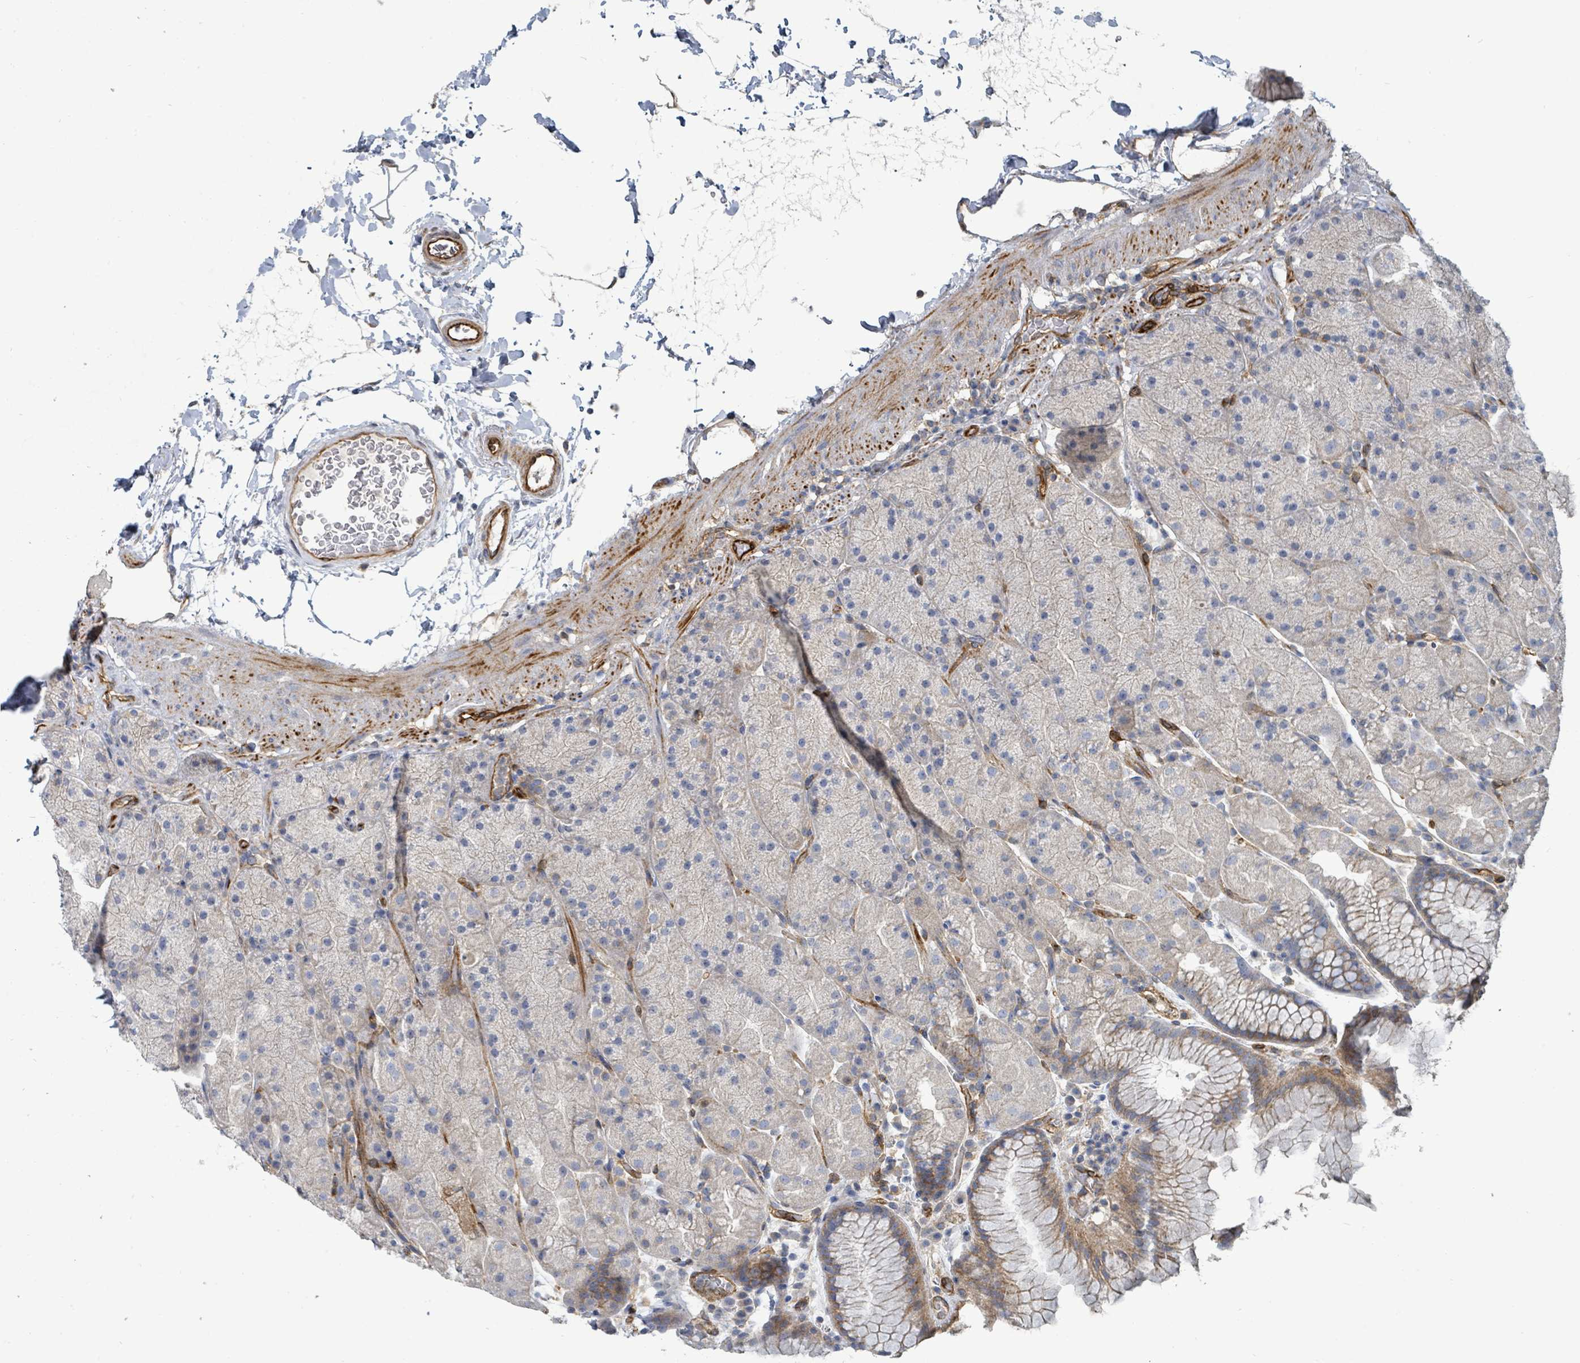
{"staining": {"intensity": "moderate", "quantity": "<25%", "location": "cytoplasmic/membranous"}, "tissue": "stomach", "cell_type": "Glandular cells", "image_type": "normal", "snomed": [{"axis": "morphology", "description": "Normal tissue, NOS"}, {"axis": "topography", "description": "Stomach, upper"}, {"axis": "topography", "description": "Stomach, lower"}], "caption": "Stomach stained with a brown dye reveals moderate cytoplasmic/membranous positive expression in about <25% of glandular cells.", "gene": "IFIT1", "patient": {"sex": "male", "age": 67}}